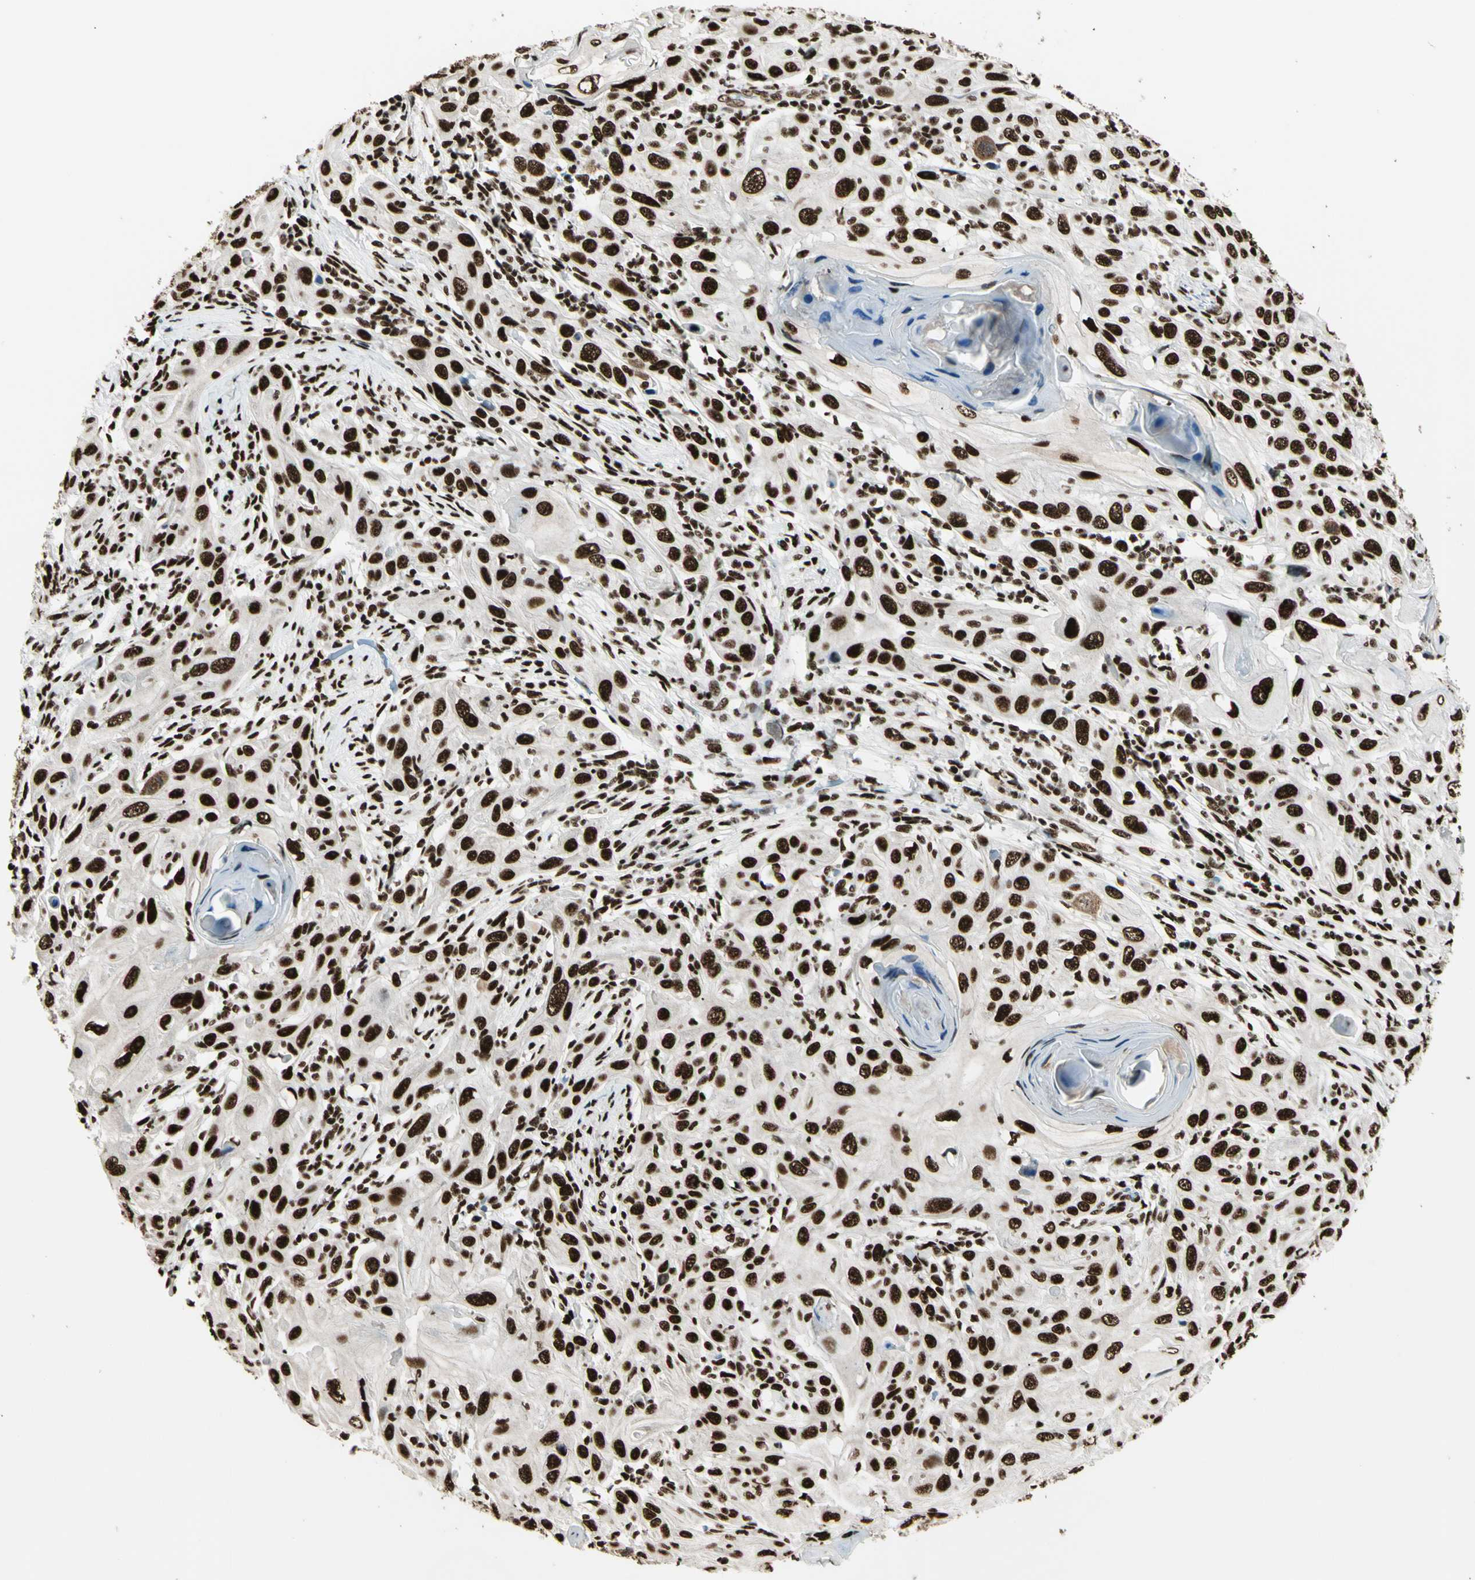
{"staining": {"intensity": "strong", "quantity": ">75%", "location": "nuclear"}, "tissue": "skin cancer", "cell_type": "Tumor cells", "image_type": "cancer", "snomed": [{"axis": "morphology", "description": "Squamous cell carcinoma, NOS"}, {"axis": "topography", "description": "Skin"}], "caption": "Immunohistochemical staining of human skin squamous cell carcinoma shows high levels of strong nuclear positivity in about >75% of tumor cells.", "gene": "CCAR1", "patient": {"sex": "female", "age": 88}}